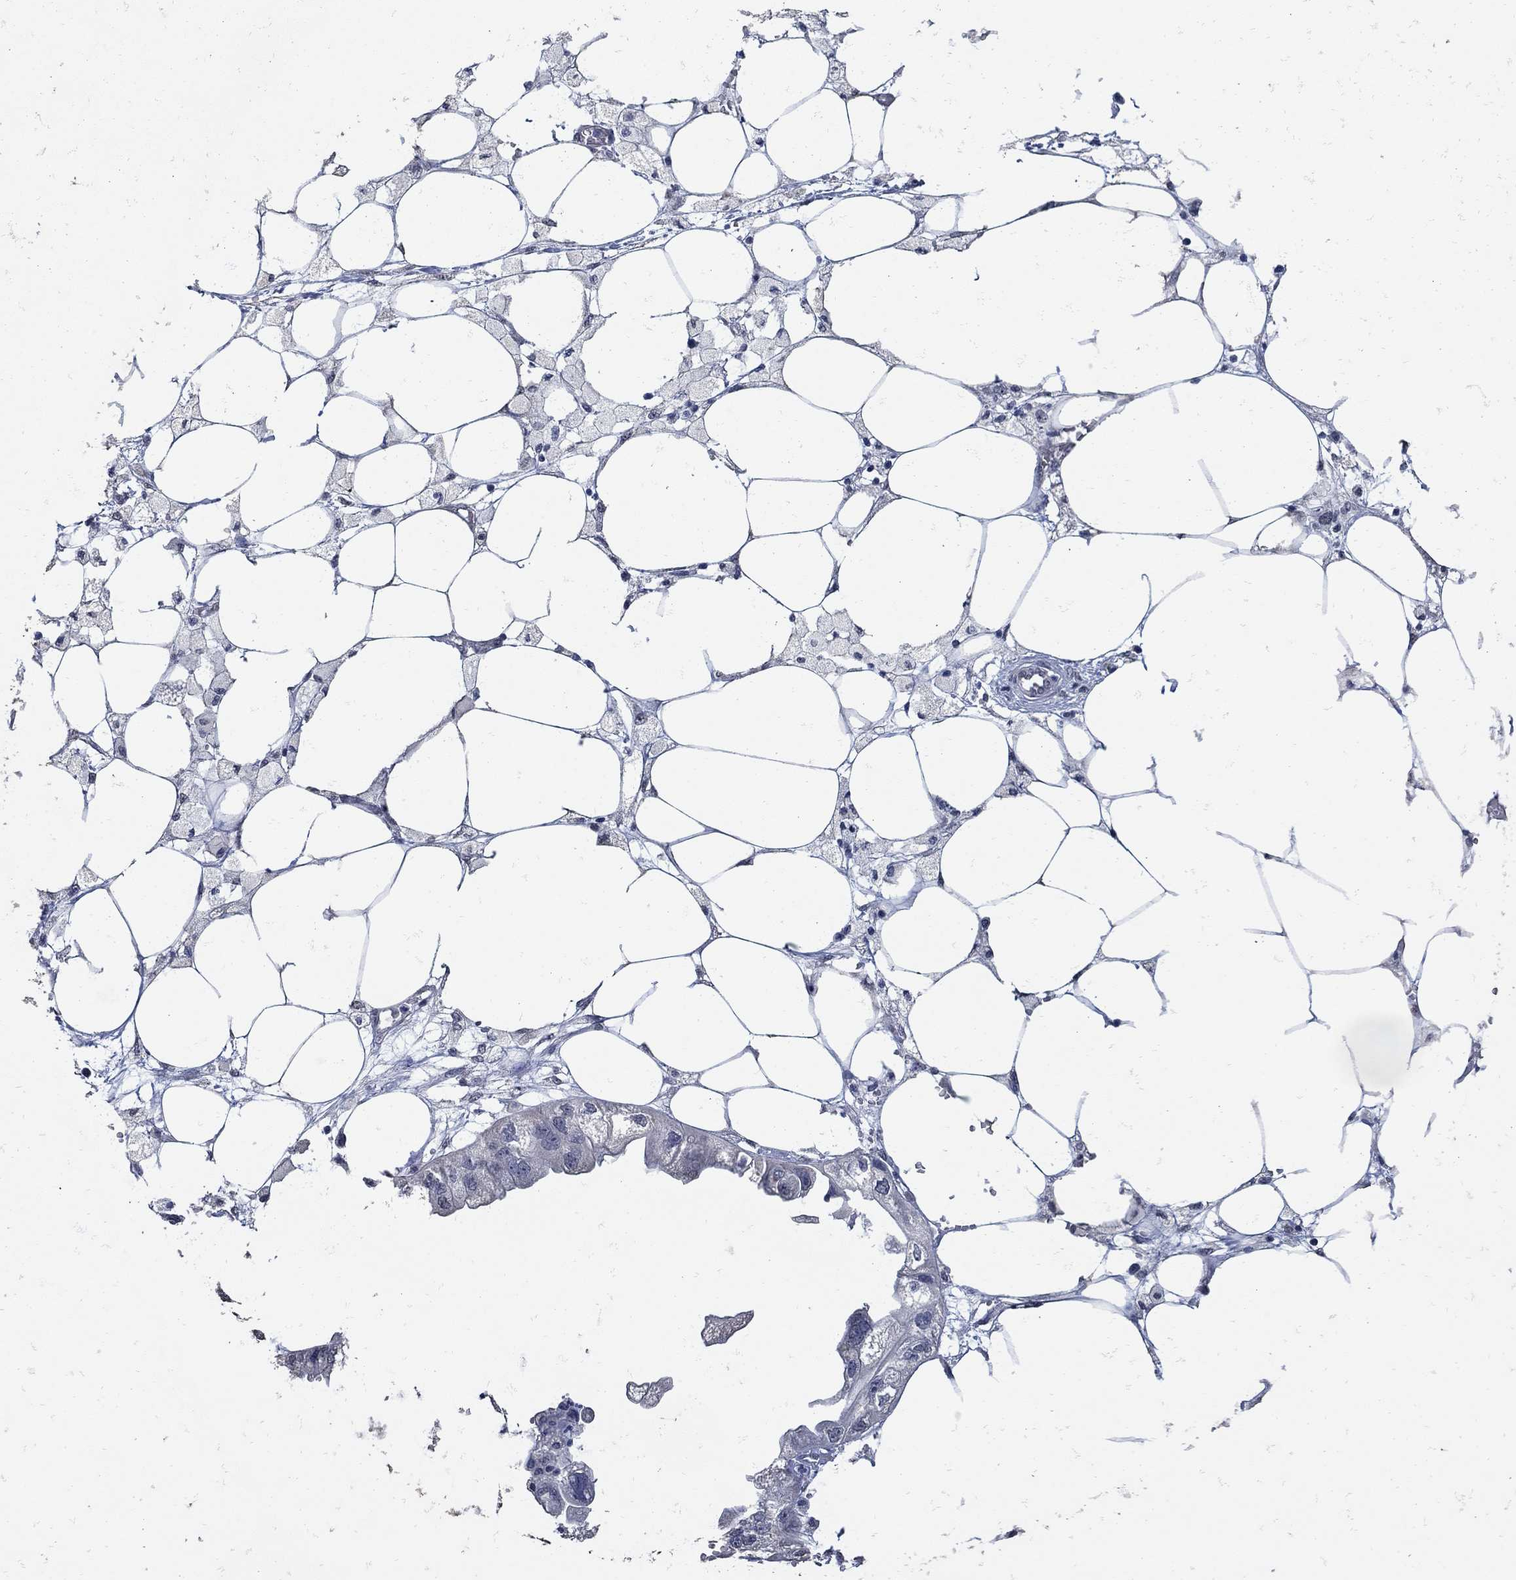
{"staining": {"intensity": "negative", "quantity": "none", "location": "none"}, "tissue": "endometrial cancer", "cell_type": "Tumor cells", "image_type": "cancer", "snomed": [{"axis": "morphology", "description": "Adenocarcinoma, NOS"}, {"axis": "morphology", "description": "Adenocarcinoma, metastatic, NOS"}, {"axis": "topography", "description": "Adipose tissue"}, {"axis": "topography", "description": "Endometrium"}], "caption": "There is no significant expression in tumor cells of endometrial cancer.", "gene": "KCNN3", "patient": {"sex": "female", "age": 67}}